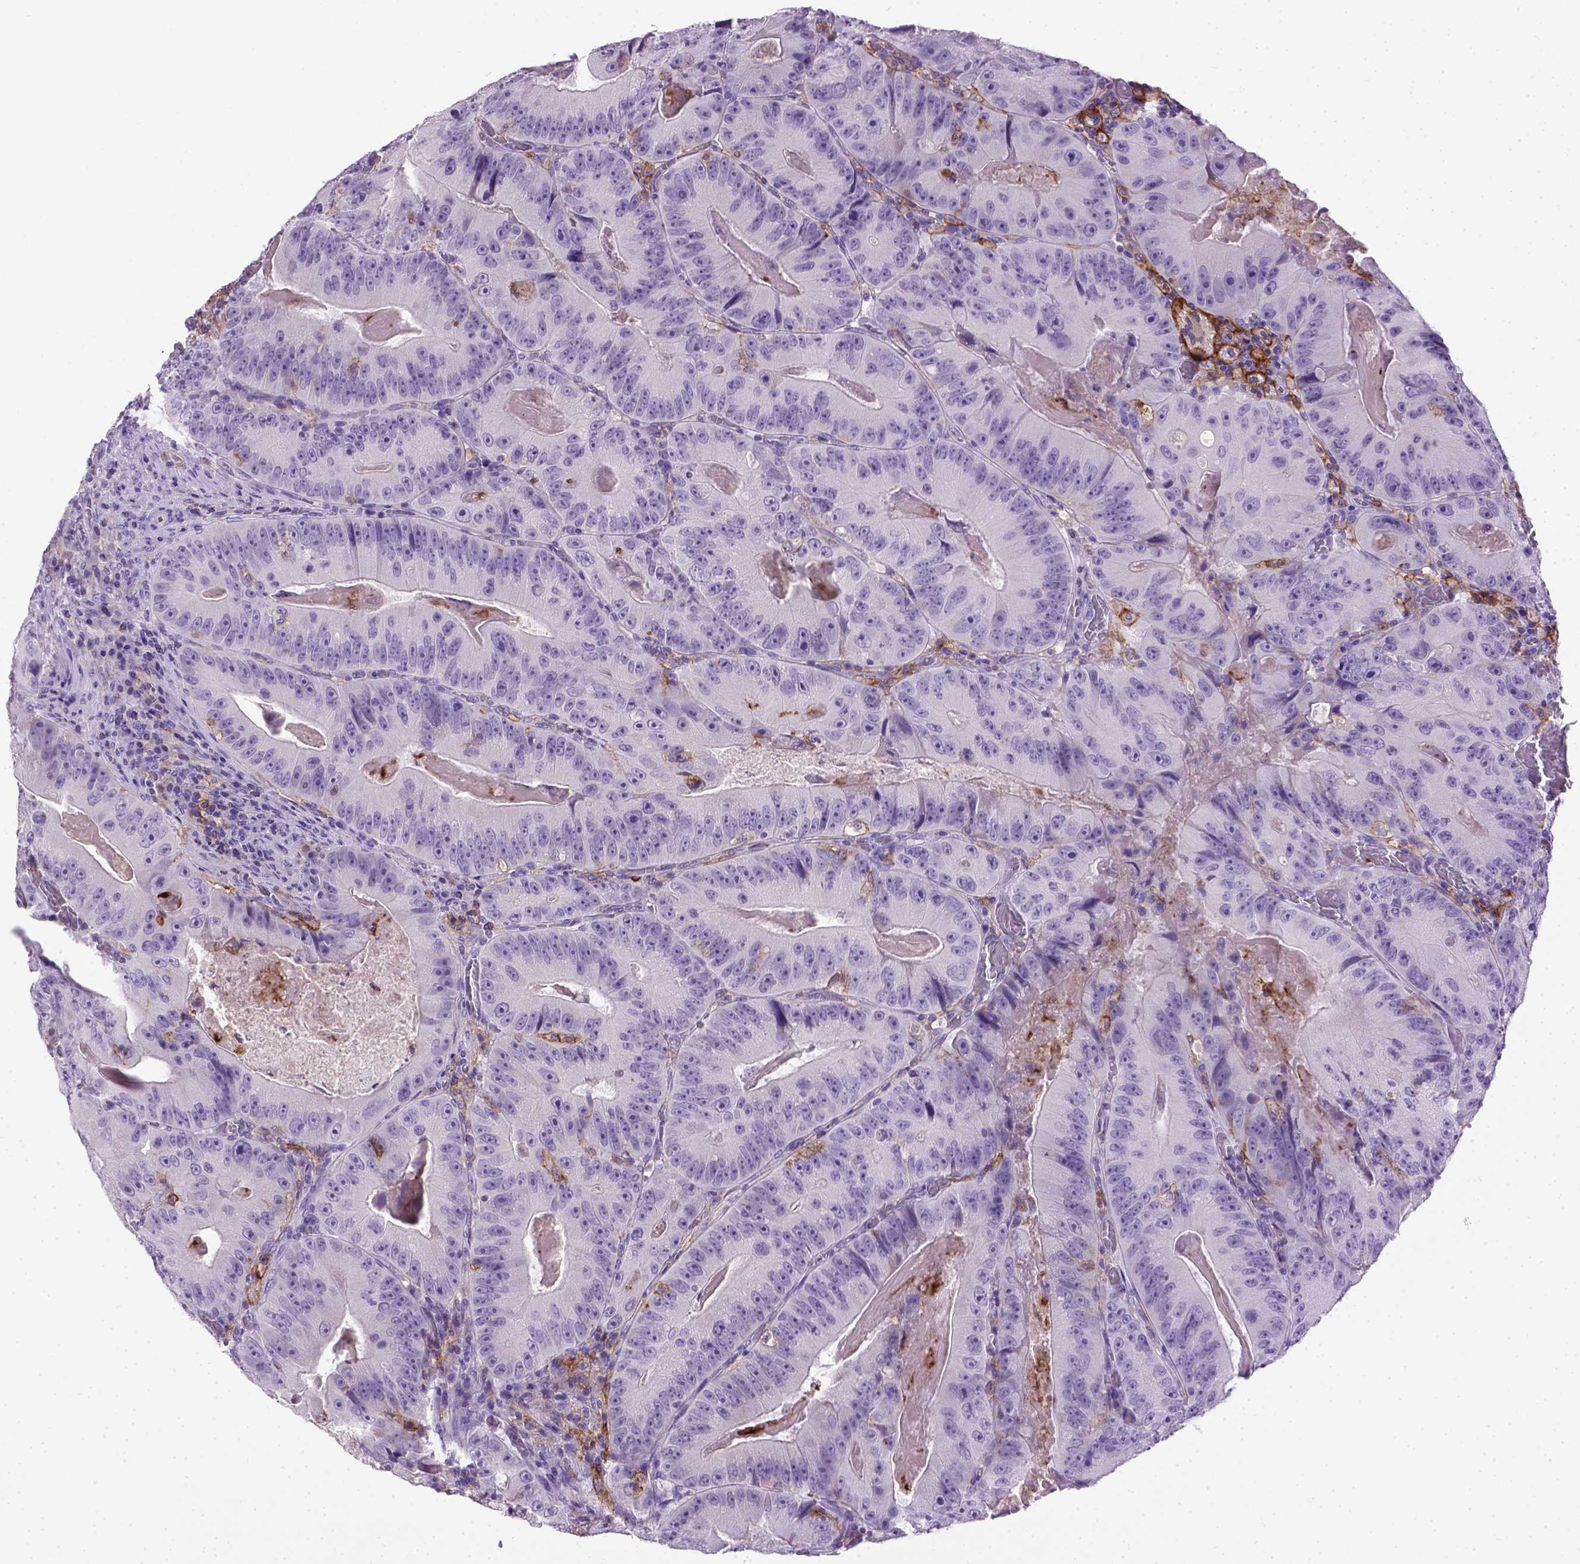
{"staining": {"intensity": "negative", "quantity": "none", "location": "none"}, "tissue": "colorectal cancer", "cell_type": "Tumor cells", "image_type": "cancer", "snomed": [{"axis": "morphology", "description": "Adenocarcinoma, NOS"}, {"axis": "topography", "description": "Colon"}], "caption": "The immunohistochemistry (IHC) image has no significant positivity in tumor cells of colorectal cancer (adenocarcinoma) tissue.", "gene": "ITGAX", "patient": {"sex": "female", "age": 86}}